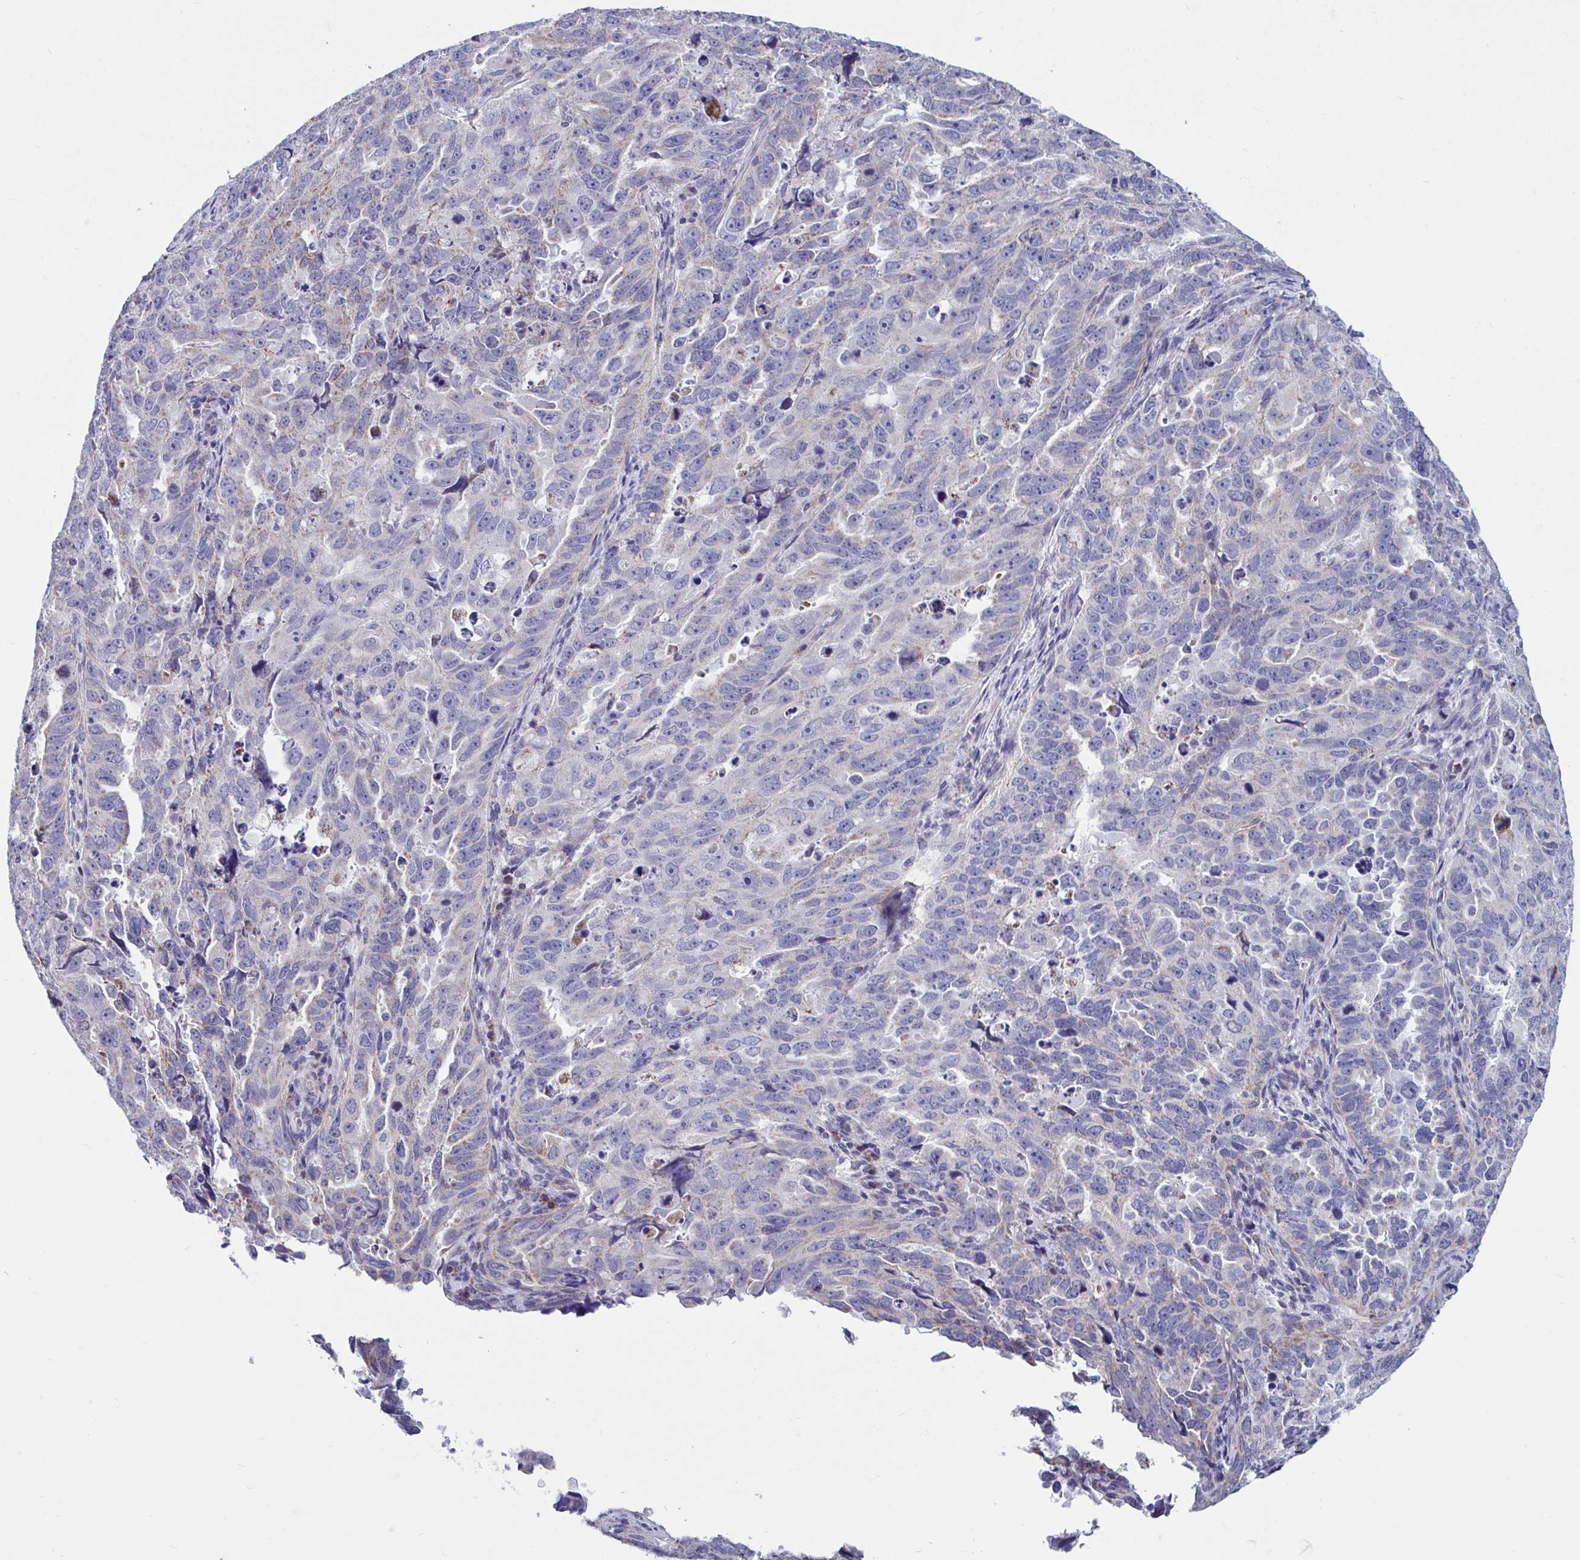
{"staining": {"intensity": "weak", "quantity": "<25%", "location": "cytoplasmic/membranous"}, "tissue": "endometrial cancer", "cell_type": "Tumor cells", "image_type": "cancer", "snomed": [{"axis": "morphology", "description": "Adenocarcinoma, NOS"}, {"axis": "topography", "description": "Endometrium"}], "caption": "This is an immunohistochemistry (IHC) photomicrograph of human endometrial cancer. There is no staining in tumor cells.", "gene": "OR13A1", "patient": {"sex": "female", "age": 65}}